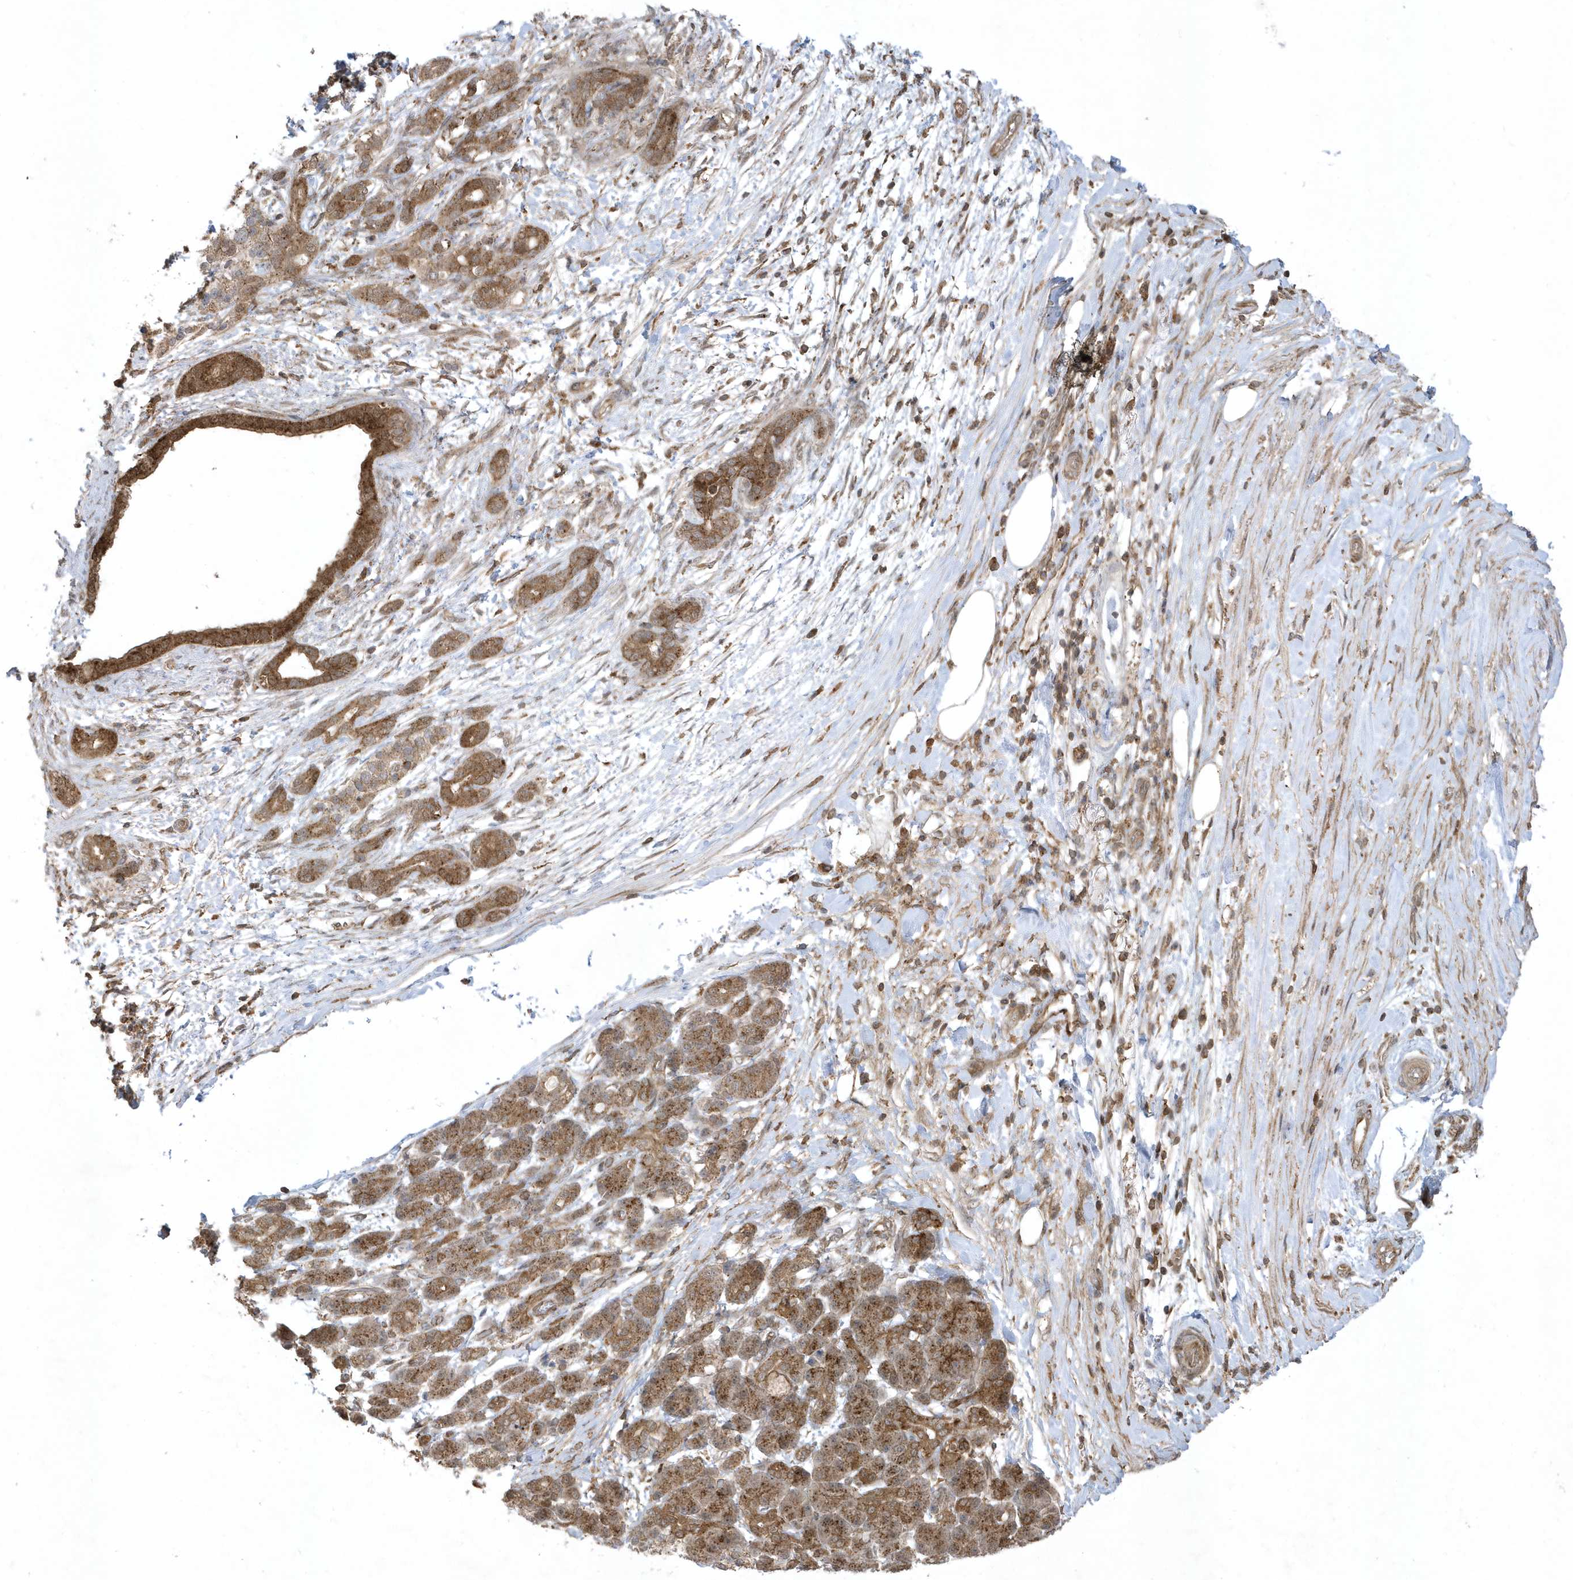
{"staining": {"intensity": "strong", "quantity": ">75%", "location": "cytoplasmic/membranous"}, "tissue": "pancreatic cancer", "cell_type": "Tumor cells", "image_type": "cancer", "snomed": [{"axis": "morphology", "description": "Adenocarcinoma, NOS"}, {"axis": "topography", "description": "Pancreas"}], "caption": "An IHC micrograph of neoplastic tissue is shown. Protein staining in brown shows strong cytoplasmic/membranous positivity in pancreatic adenocarcinoma within tumor cells.", "gene": "STAMBP", "patient": {"sex": "female", "age": 55}}